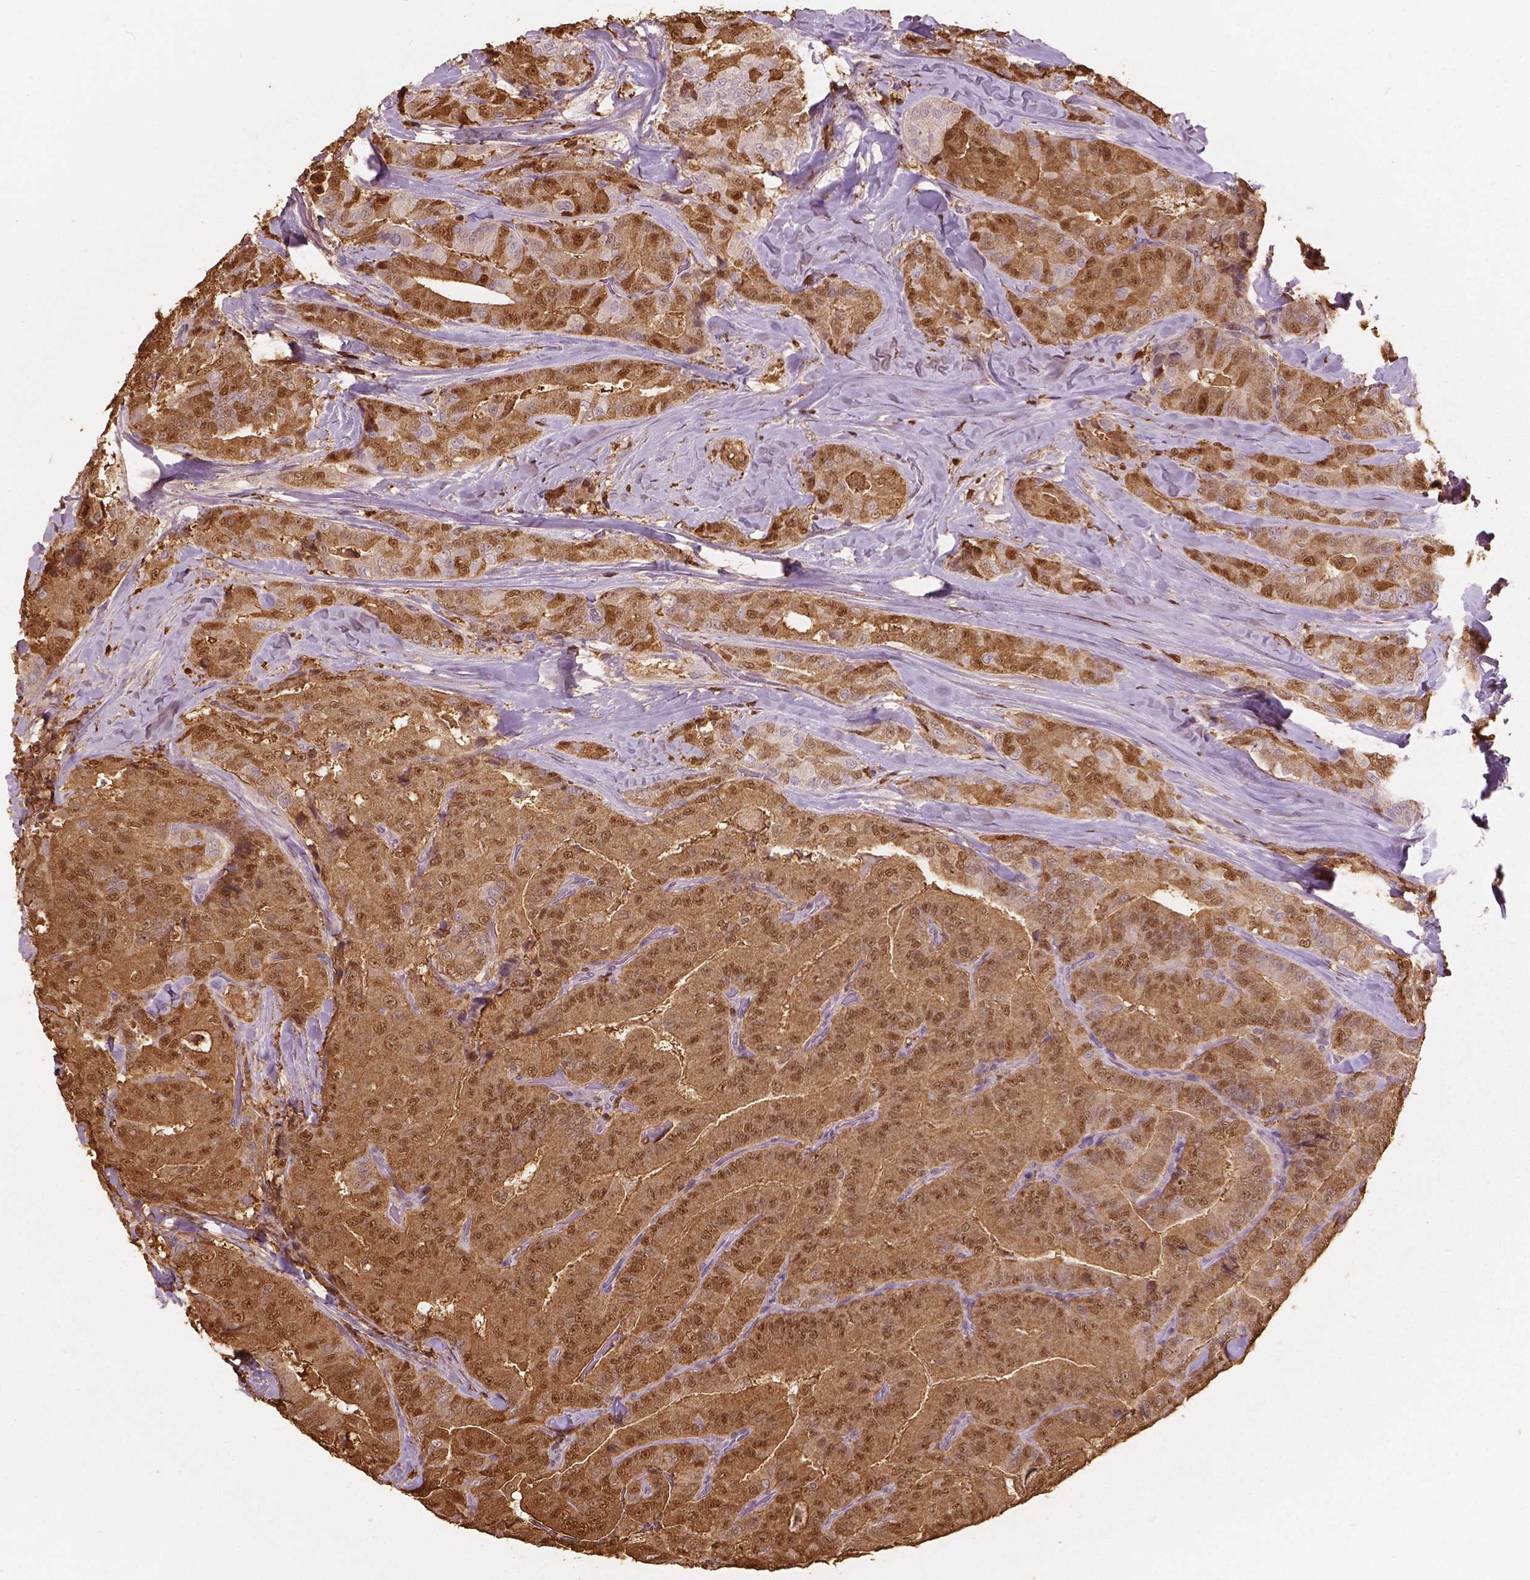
{"staining": {"intensity": "moderate", "quantity": ">75%", "location": "cytoplasmic/membranous,nuclear"}, "tissue": "thyroid cancer", "cell_type": "Tumor cells", "image_type": "cancer", "snomed": [{"axis": "morphology", "description": "Papillary adenocarcinoma, NOS"}, {"axis": "topography", "description": "Thyroid gland"}], "caption": "An image showing moderate cytoplasmic/membranous and nuclear staining in approximately >75% of tumor cells in papillary adenocarcinoma (thyroid), as visualized by brown immunohistochemical staining.", "gene": "S100A4", "patient": {"sex": "male", "age": 61}}